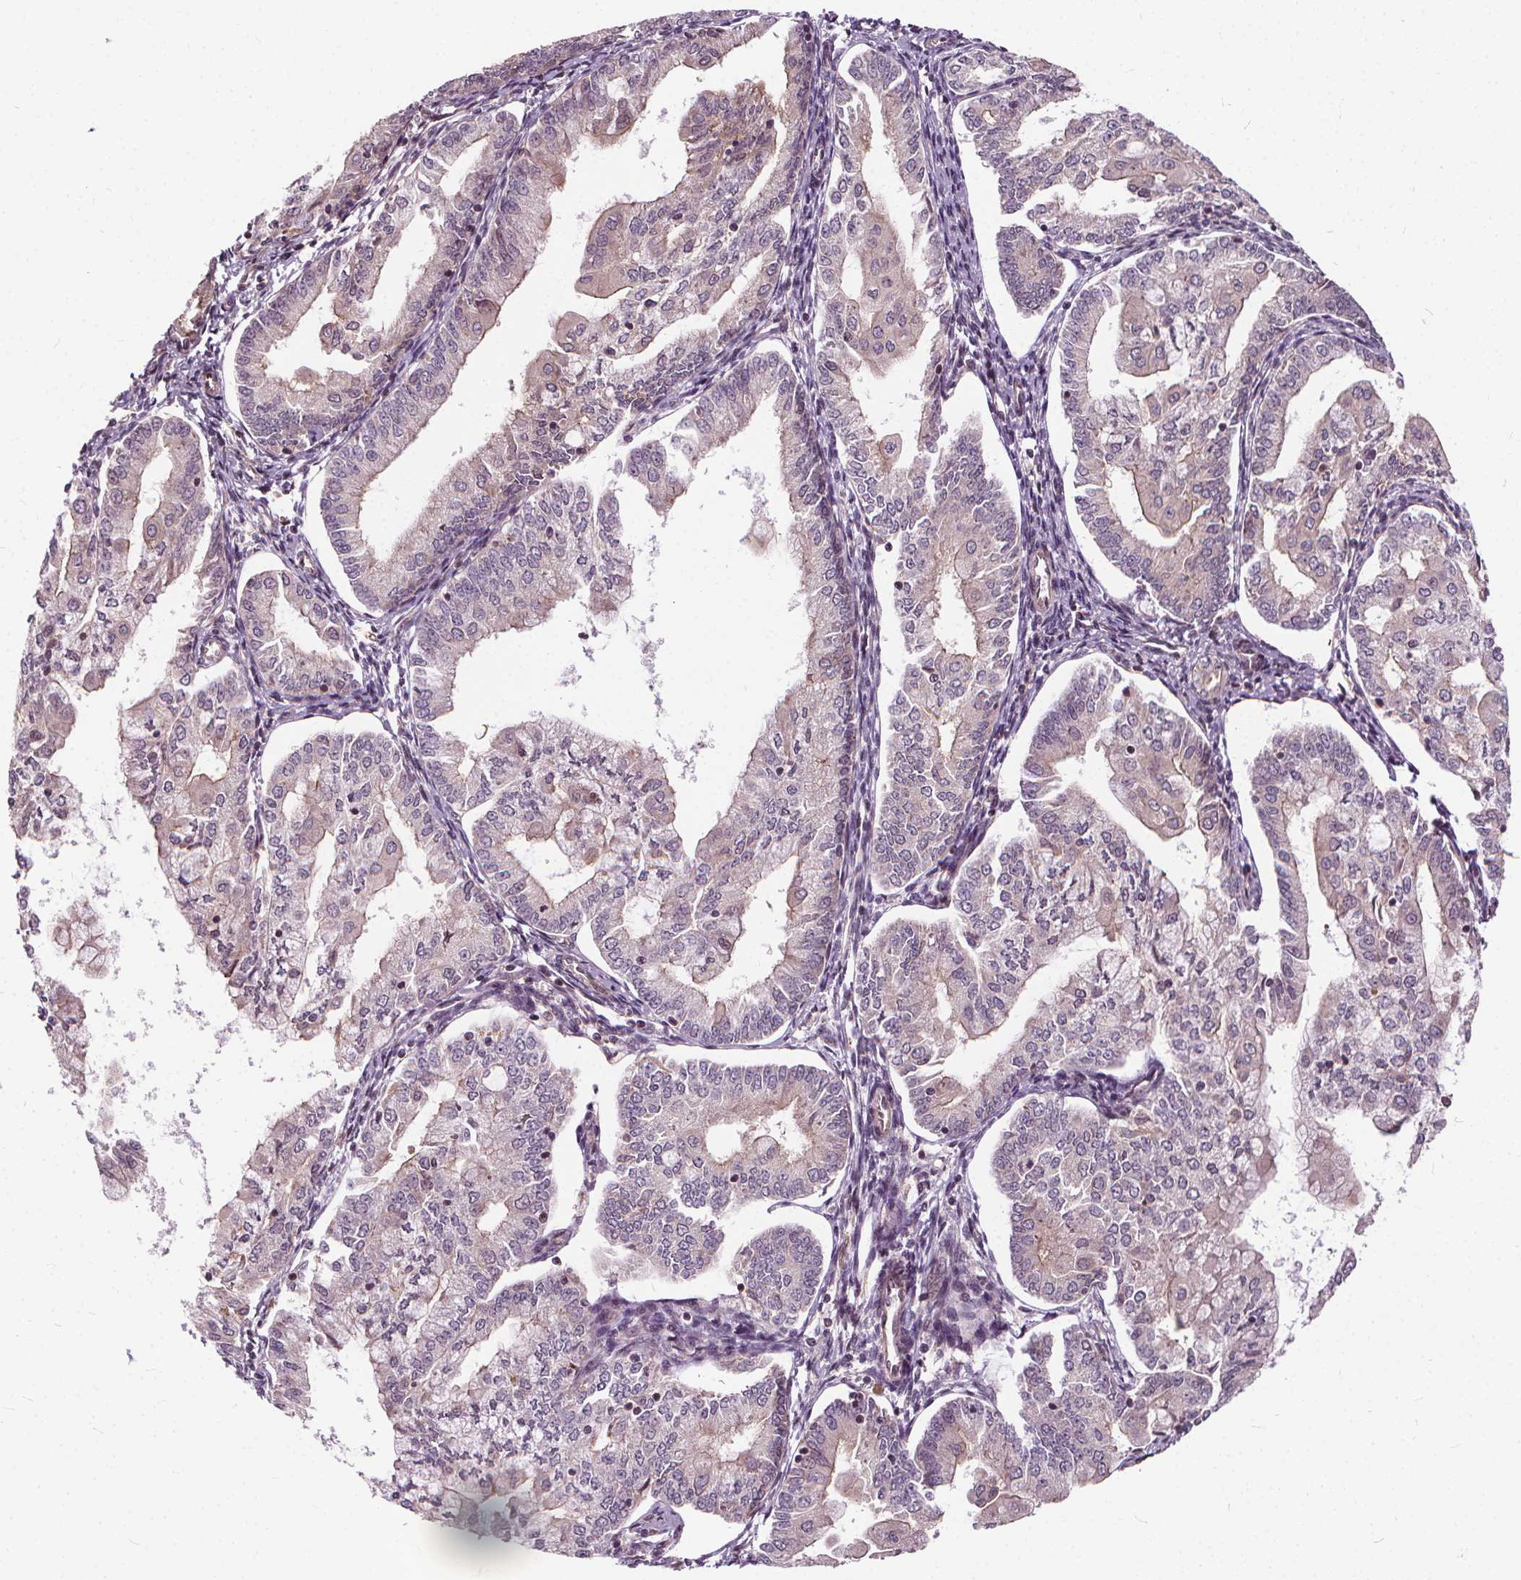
{"staining": {"intensity": "negative", "quantity": "none", "location": "none"}, "tissue": "endometrial cancer", "cell_type": "Tumor cells", "image_type": "cancer", "snomed": [{"axis": "morphology", "description": "Adenocarcinoma, NOS"}, {"axis": "topography", "description": "Endometrium"}], "caption": "Endometrial adenocarcinoma stained for a protein using immunohistochemistry displays no expression tumor cells.", "gene": "INPP5E", "patient": {"sex": "female", "age": 55}}